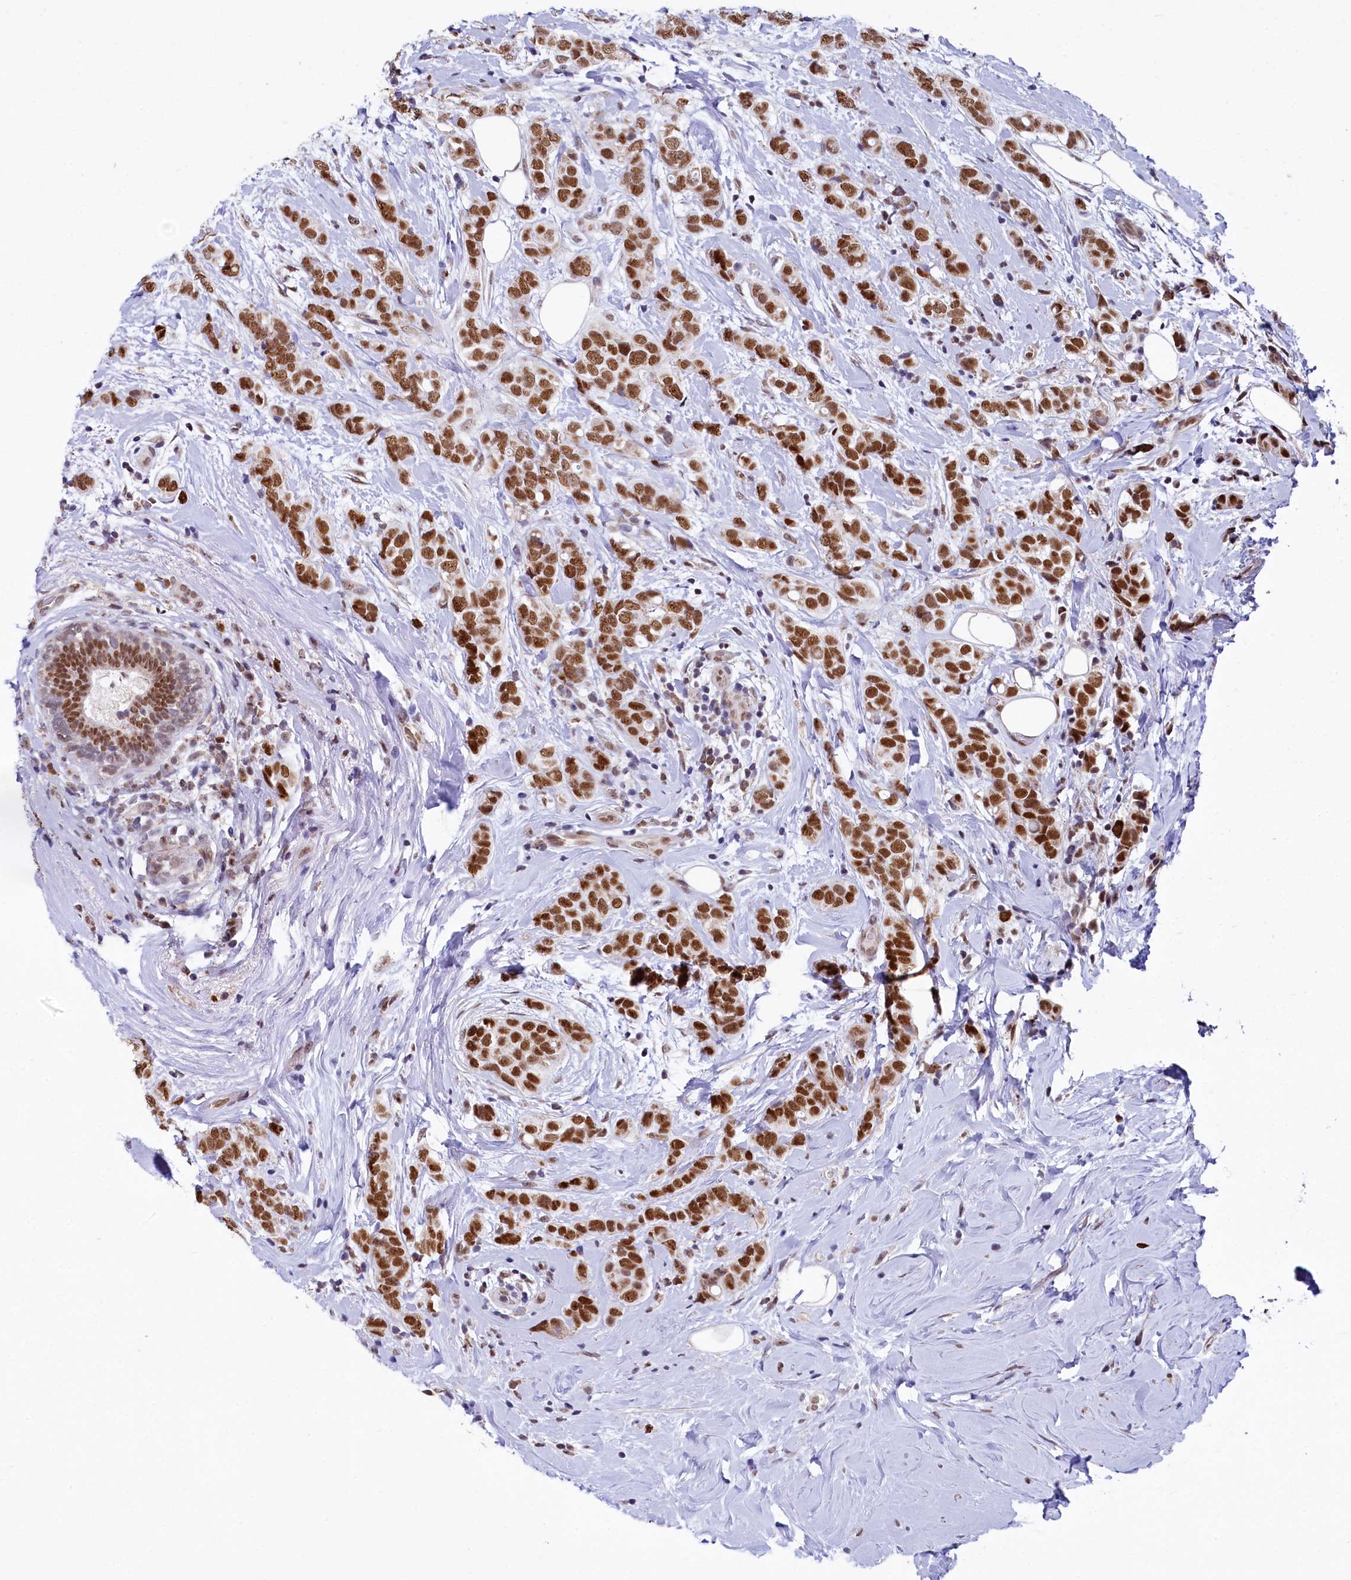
{"staining": {"intensity": "moderate", "quantity": ">75%", "location": "nuclear"}, "tissue": "breast cancer", "cell_type": "Tumor cells", "image_type": "cancer", "snomed": [{"axis": "morphology", "description": "Lobular carcinoma"}, {"axis": "topography", "description": "Breast"}], "caption": "A micrograph of human breast lobular carcinoma stained for a protein demonstrates moderate nuclear brown staining in tumor cells.", "gene": "MORN3", "patient": {"sex": "female", "age": 51}}